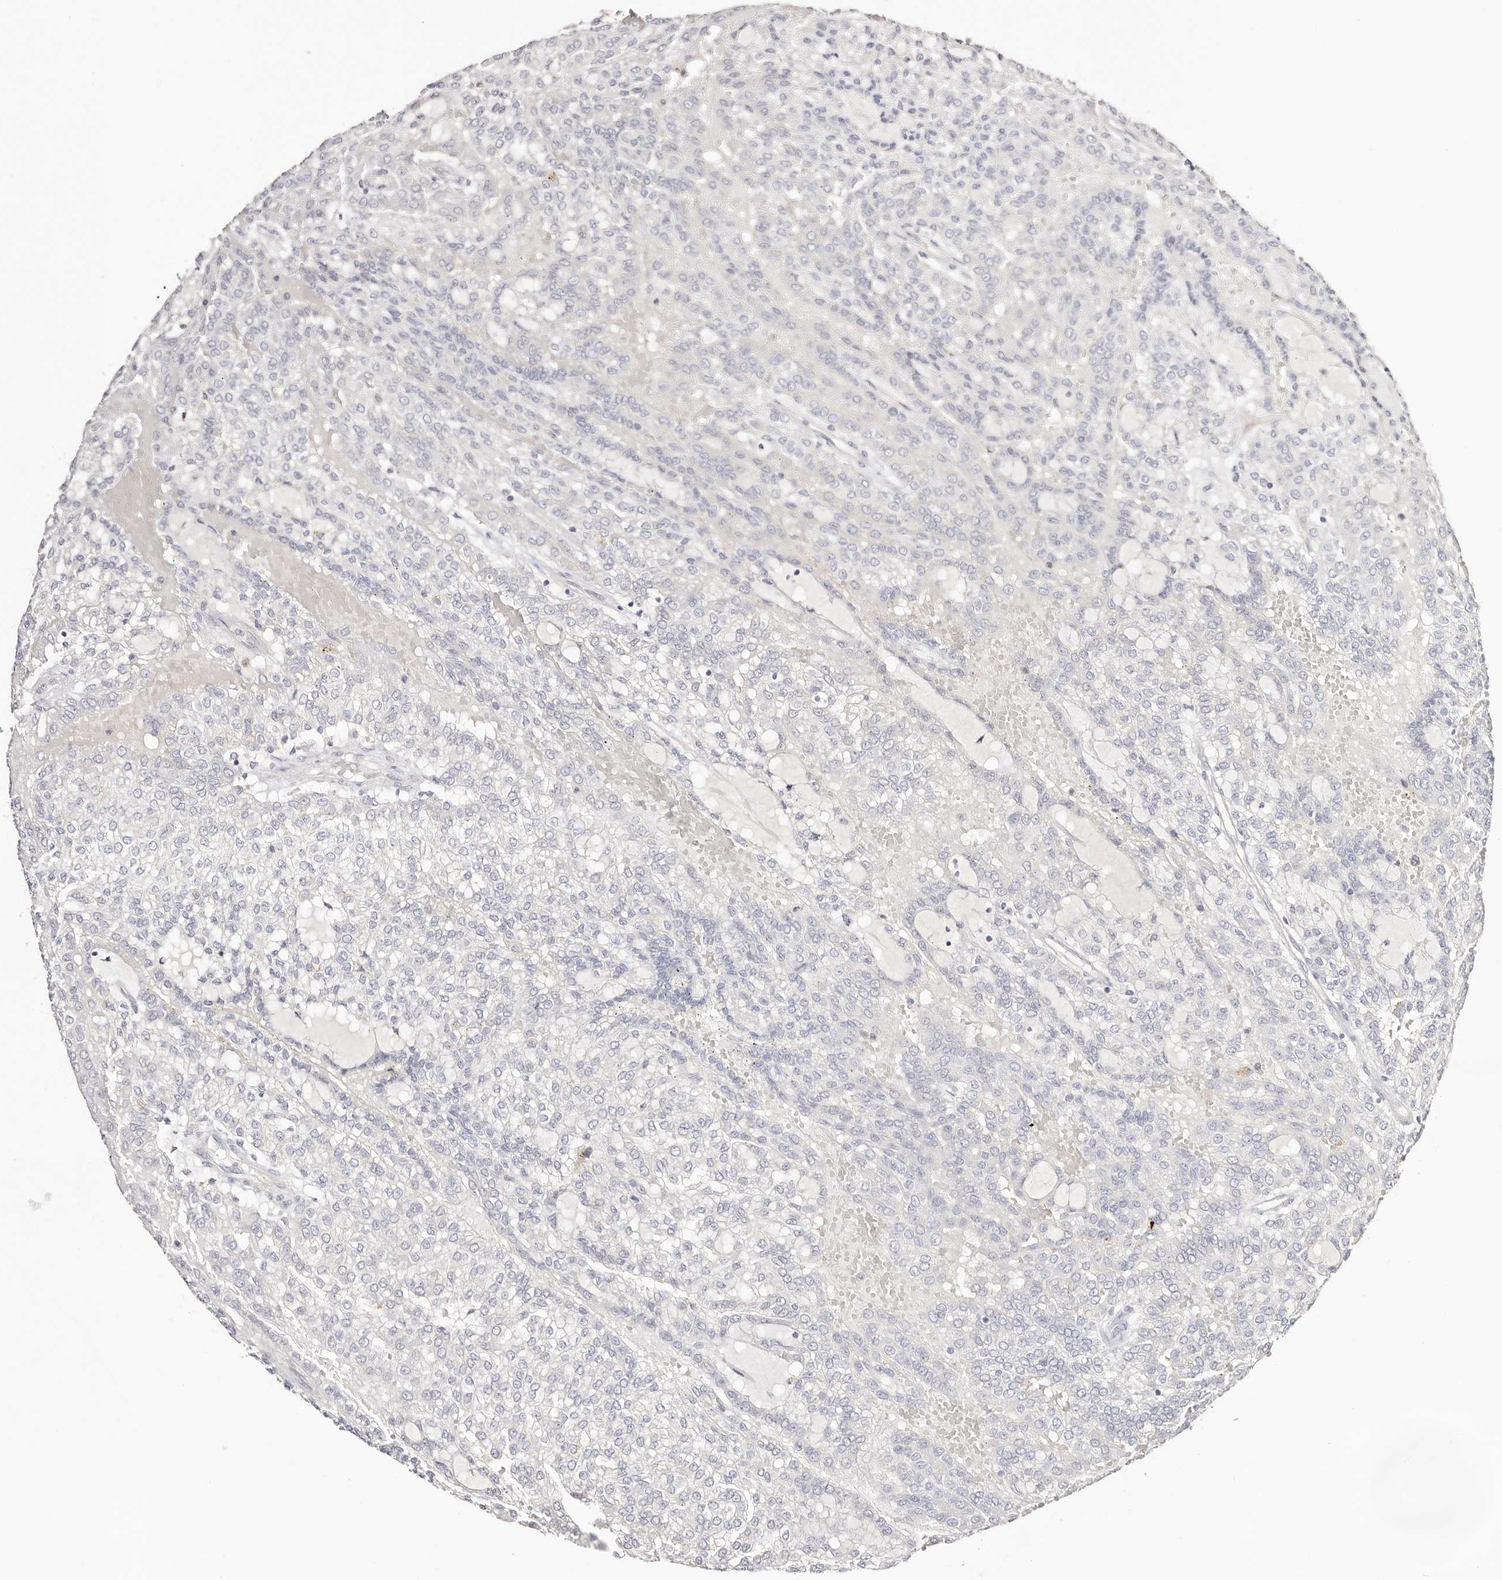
{"staining": {"intensity": "negative", "quantity": "none", "location": "none"}, "tissue": "renal cancer", "cell_type": "Tumor cells", "image_type": "cancer", "snomed": [{"axis": "morphology", "description": "Adenocarcinoma, NOS"}, {"axis": "topography", "description": "Kidney"}], "caption": "High magnification brightfield microscopy of renal cancer stained with DAB (3,3'-diaminobenzidine) (brown) and counterstained with hematoxylin (blue): tumor cells show no significant positivity.", "gene": "DNASE1", "patient": {"sex": "male", "age": 63}}